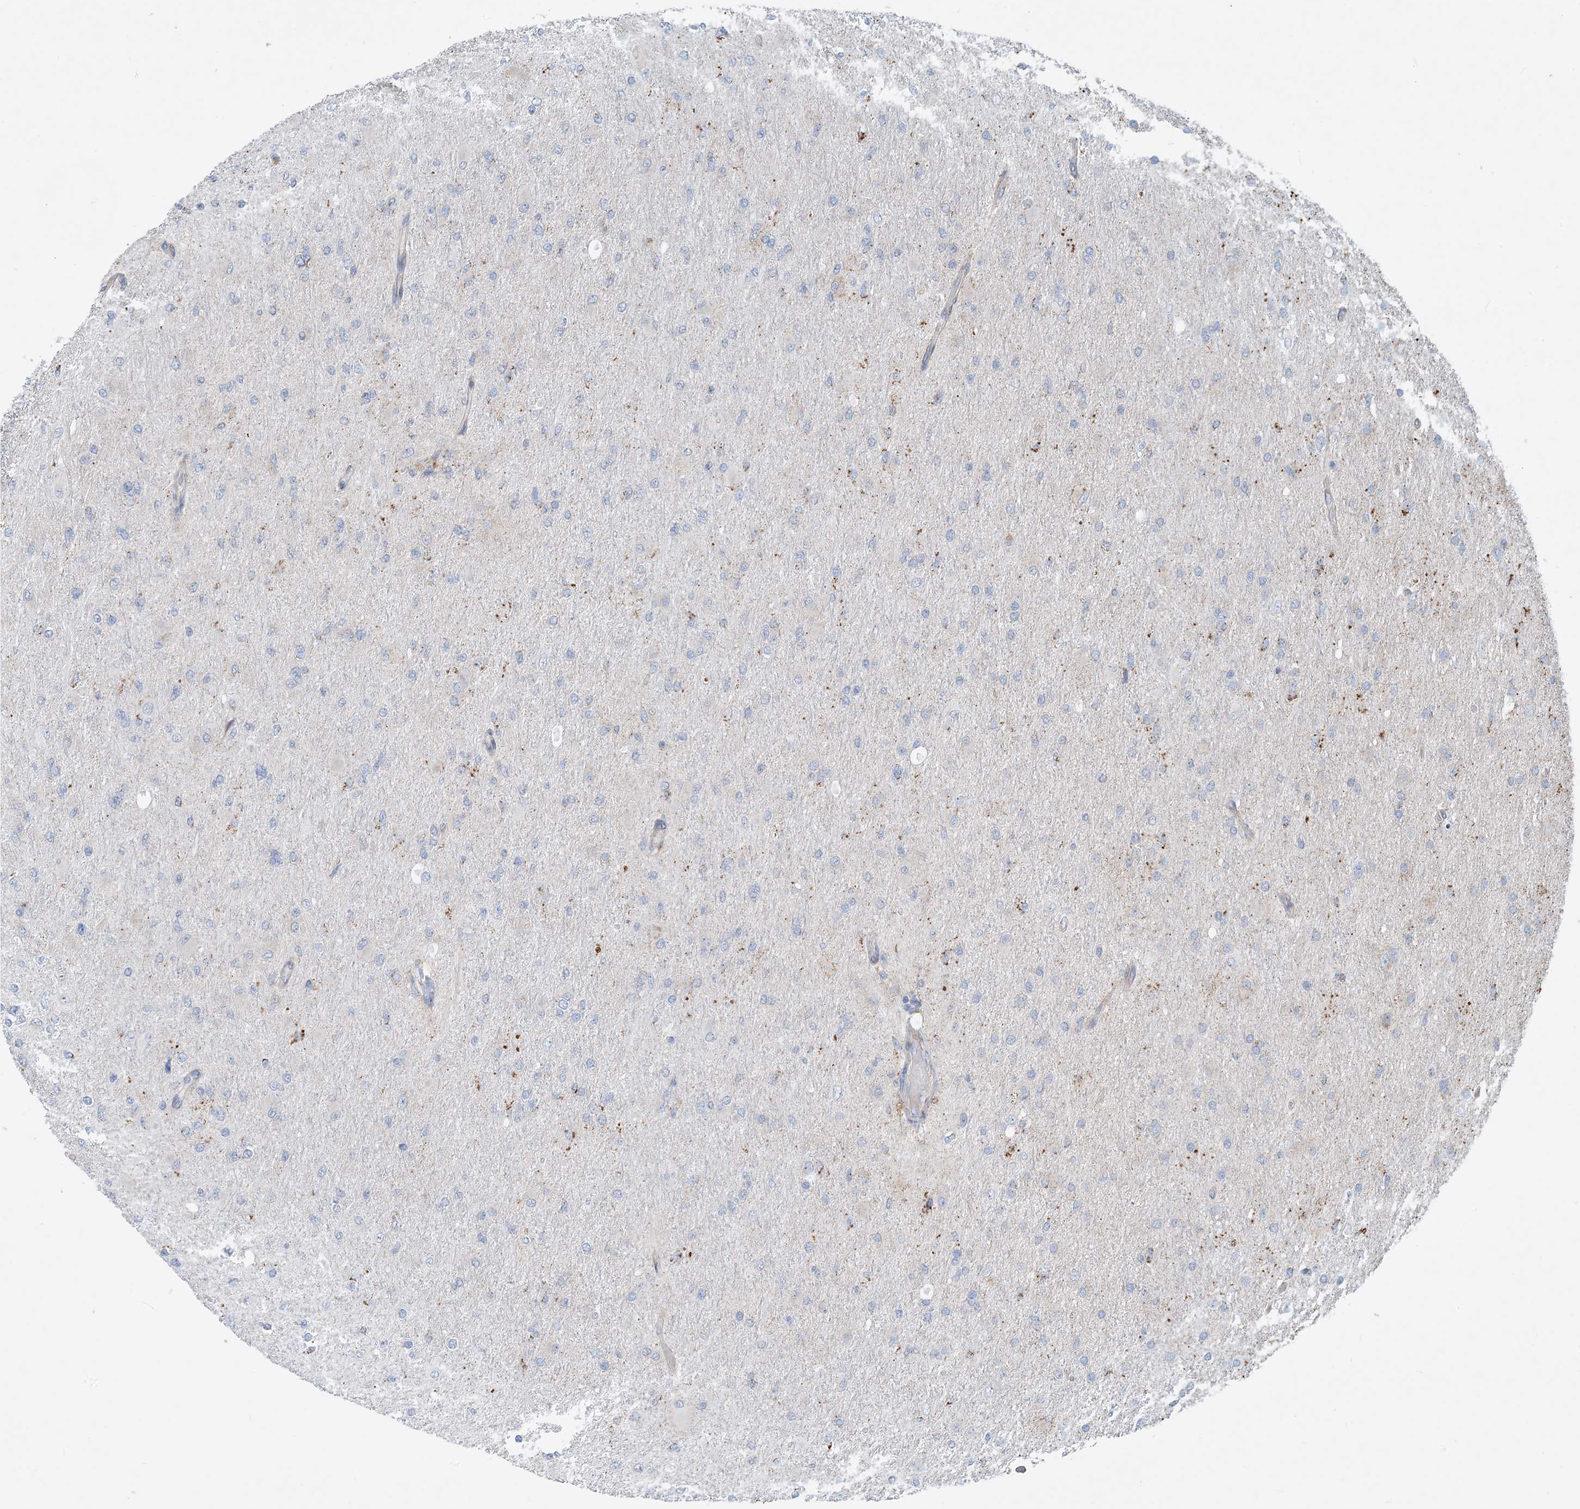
{"staining": {"intensity": "negative", "quantity": "none", "location": "none"}, "tissue": "glioma", "cell_type": "Tumor cells", "image_type": "cancer", "snomed": [{"axis": "morphology", "description": "Glioma, malignant, High grade"}, {"axis": "topography", "description": "Cerebral cortex"}], "caption": "Glioma was stained to show a protein in brown. There is no significant staining in tumor cells.", "gene": "PCDHGA1", "patient": {"sex": "female", "age": 36}}